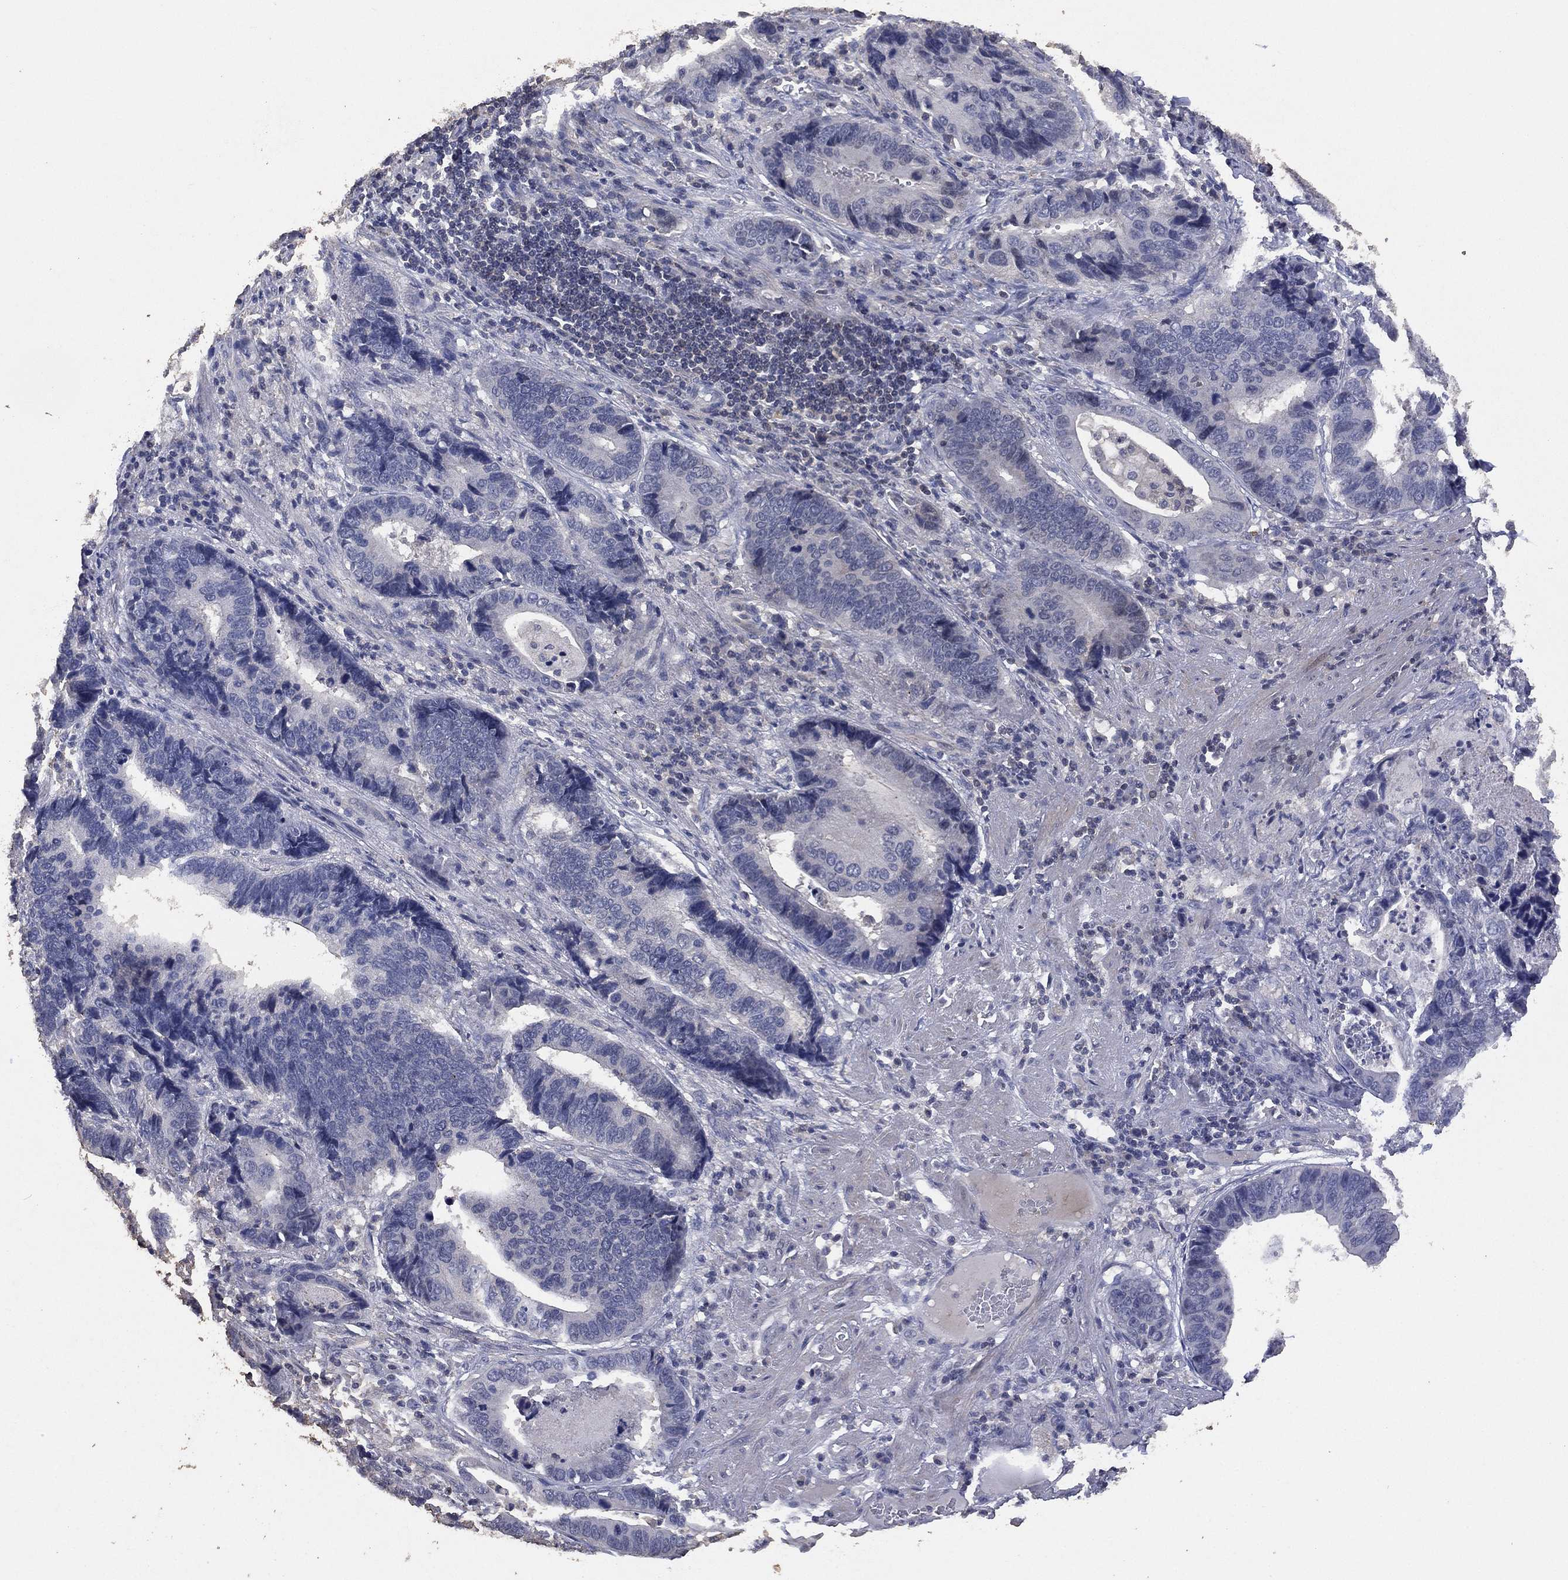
{"staining": {"intensity": "negative", "quantity": "none", "location": "none"}, "tissue": "stomach cancer", "cell_type": "Tumor cells", "image_type": "cancer", "snomed": [{"axis": "morphology", "description": "Adenocarcinoma, NOS"}, {"axis": "topography", "description": "Stomach"}], "caption": "The immunohistochemistry image has no significant expression in tumor cells of stomach adenocarcinoma tissue.", "gene": "ADPRHL1", "patient": {"sex": "male", "age": 84}}